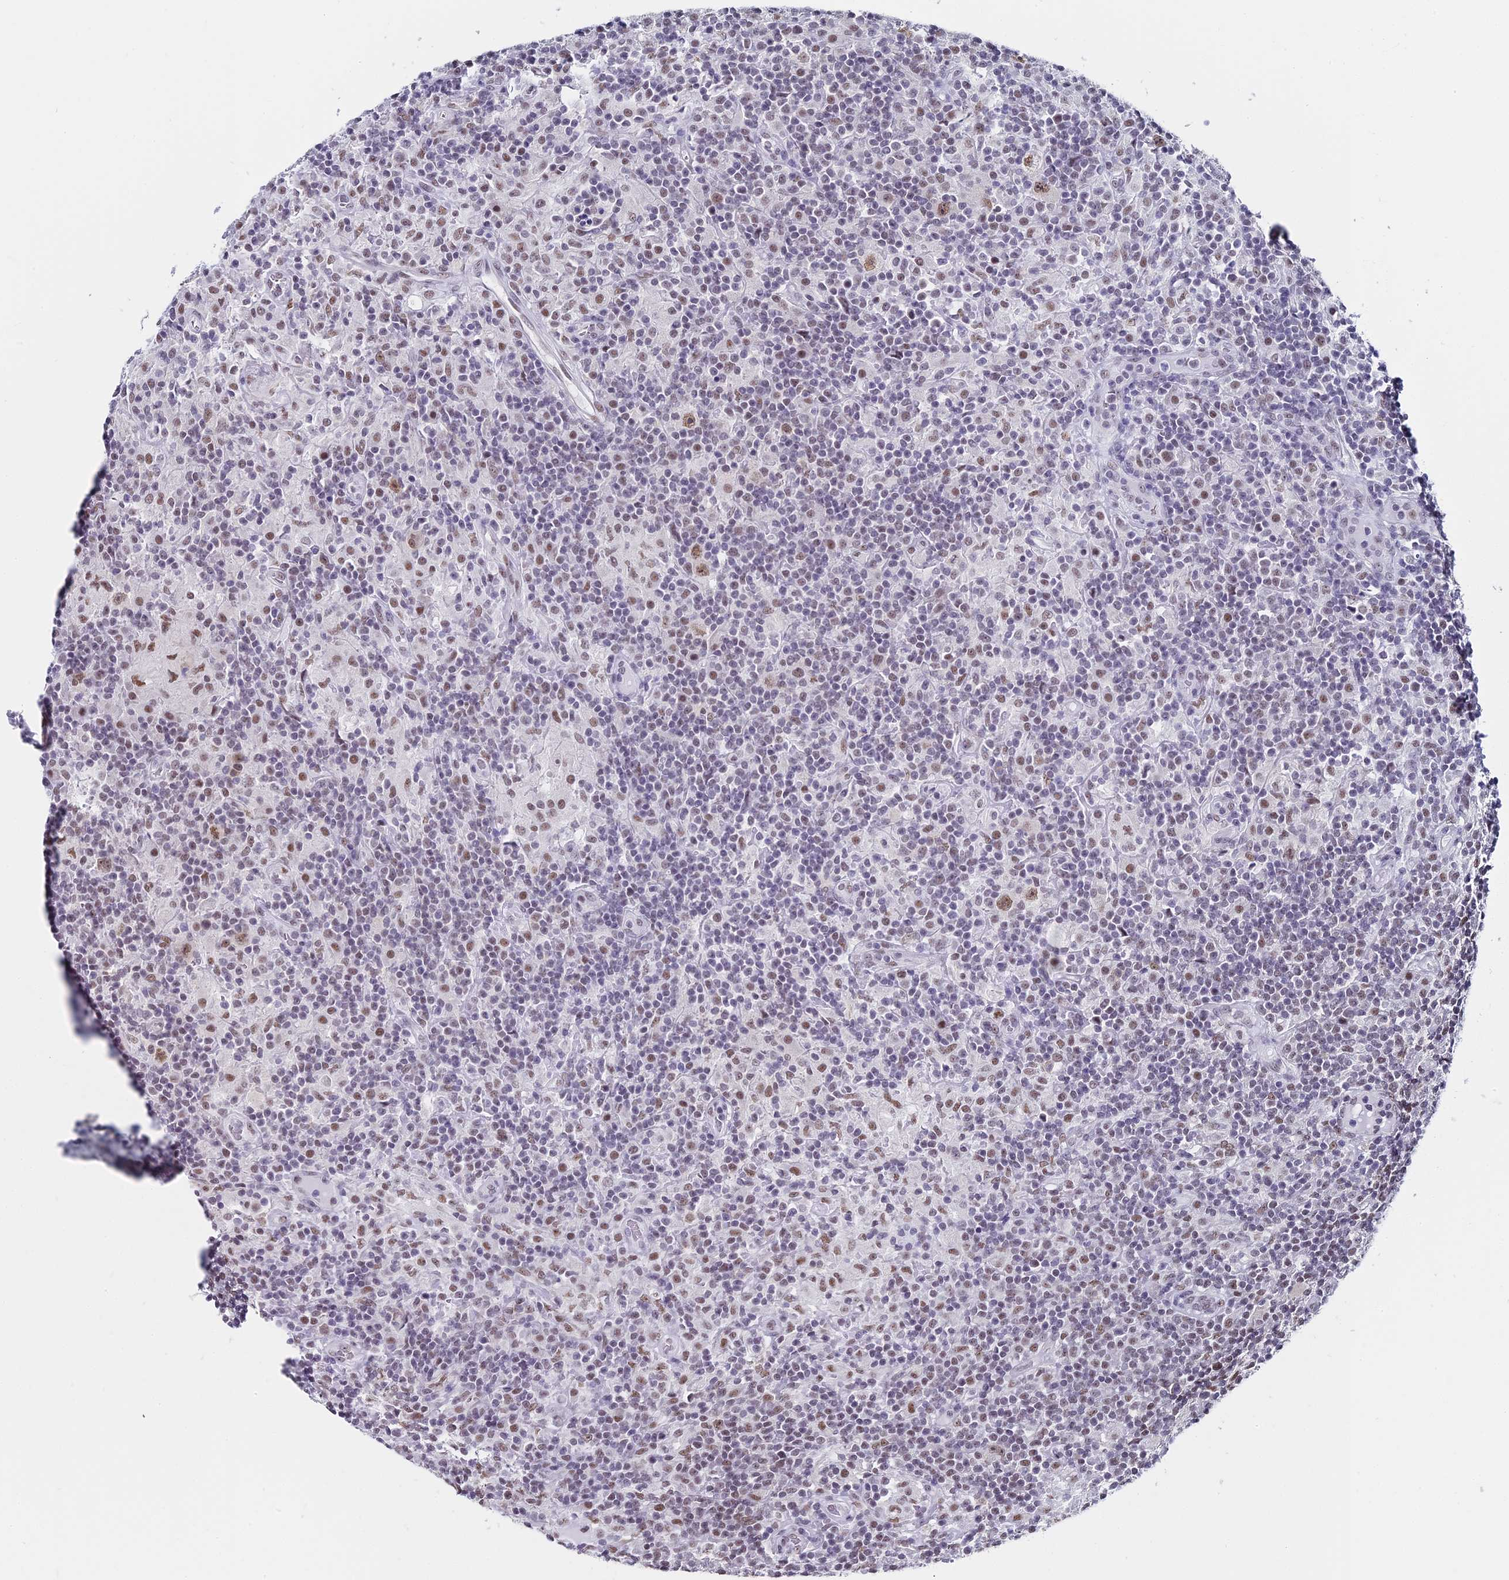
{"staining": {"intensity": "moderate", "quantity": ">75%", "location": "nuclear"}, "tissue": "lymphoma", "cell_type": "Tumor cells", "image_type": "cancer", "snomed": [{"axis": "morphology", "description": "Hodgkin's disease, NOS"}, {"axis": "topography", "description": "Lymph node"}], "caption": "Lymphoma stained for a protein (brown) exhibits moderate nuclear positive positivity in approximately >75% of tumor cells.", "gene": "CD2BP2", "patient": {"sex": "male", "age": 70}}